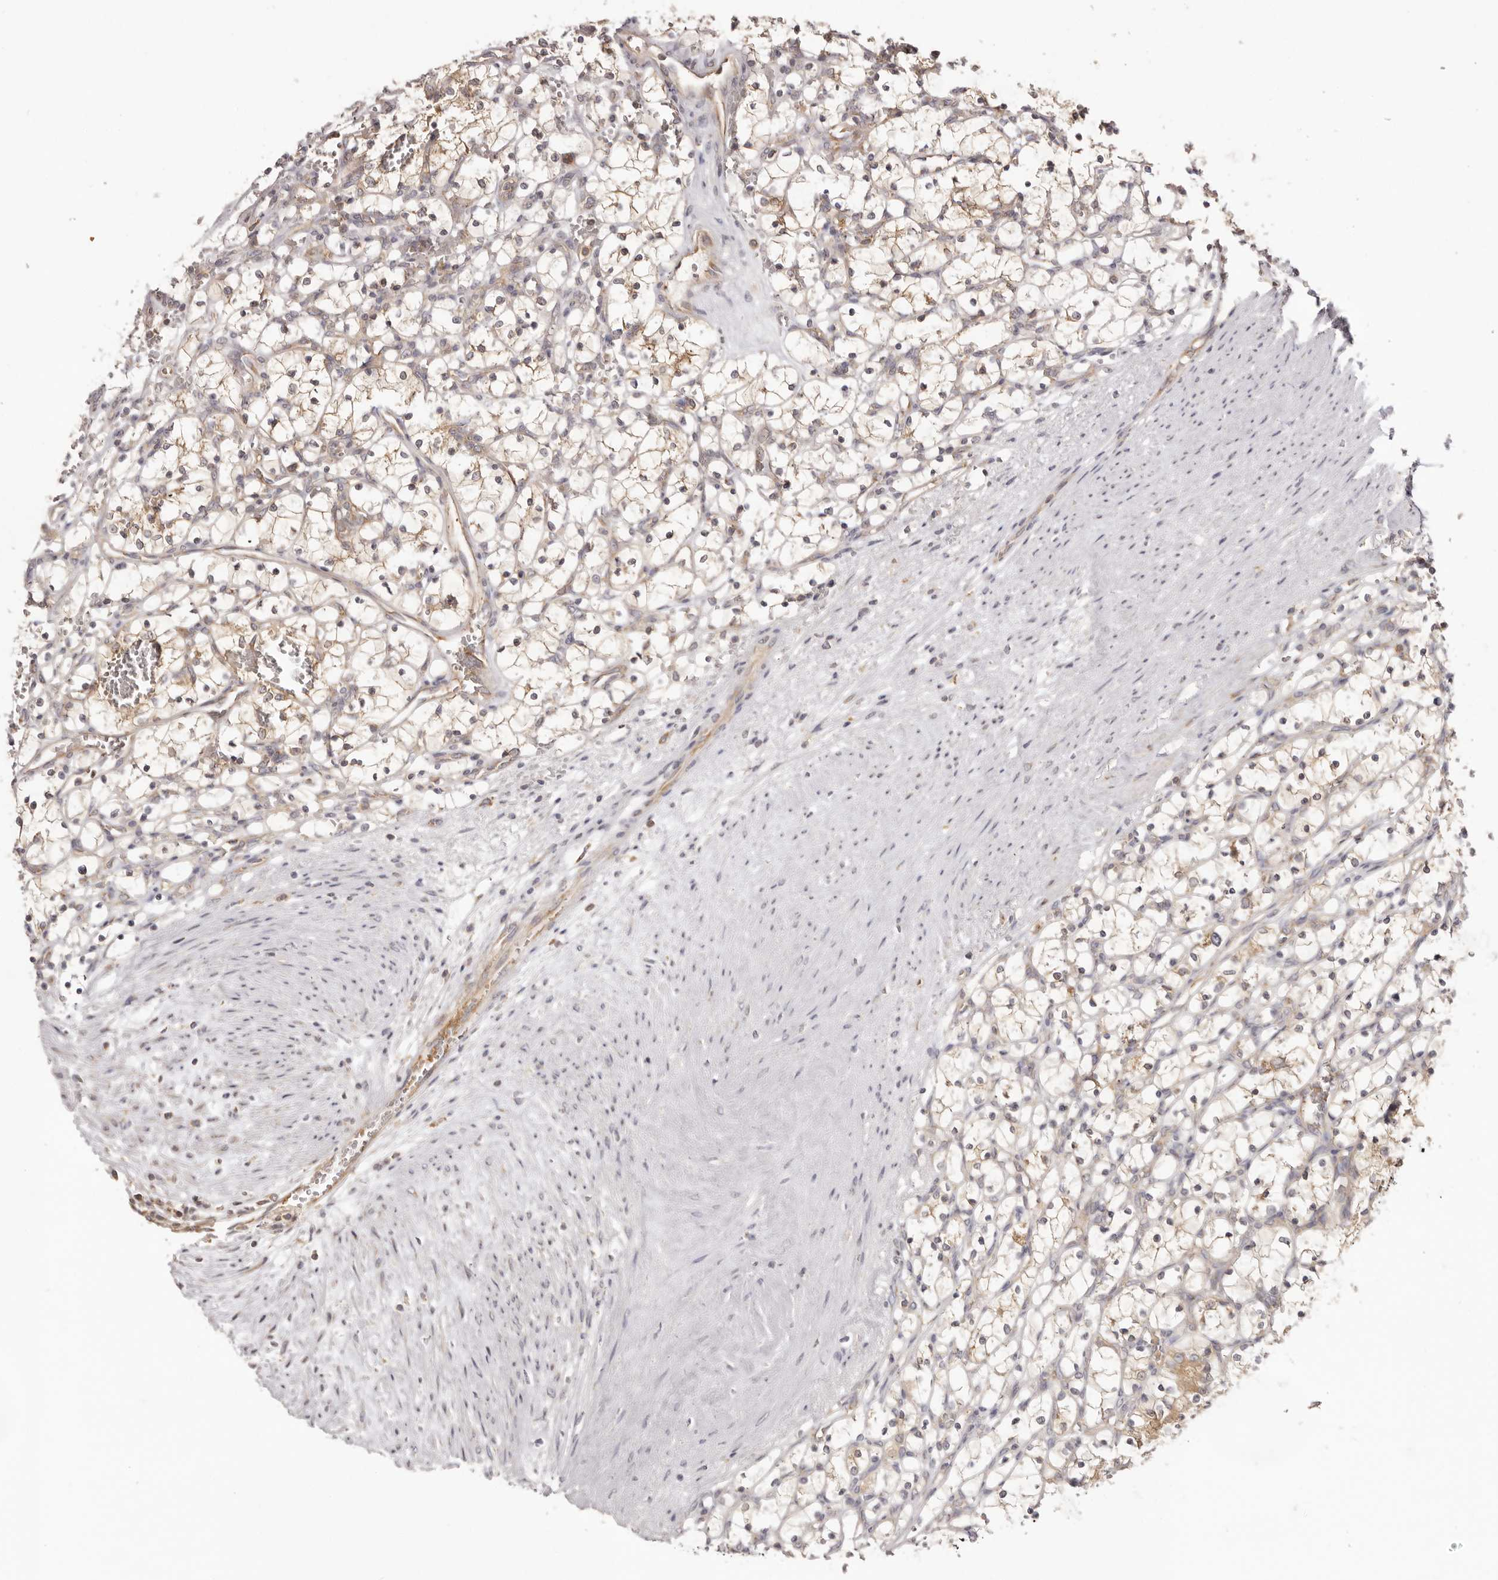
{"staining": {"intensity": "weak", "quantity": "<25%", "location": "cytoplasmic/membranous"}, "tissue": "renal cancer", "cell_type": "Tumor cells", "image_type": "cancer", "snomed": [{"axis": "morphology", "description": "Adenocarcinoma, NOS"}, {"axis": "topography", "description": "Kidney"}], "caption": "The IHC histopathology image has no significant staining in tumor cells of renal adenocarcinoma tissue.", "gene": "EEF1E1", "patient": {"sex": "female", "age": 69}}